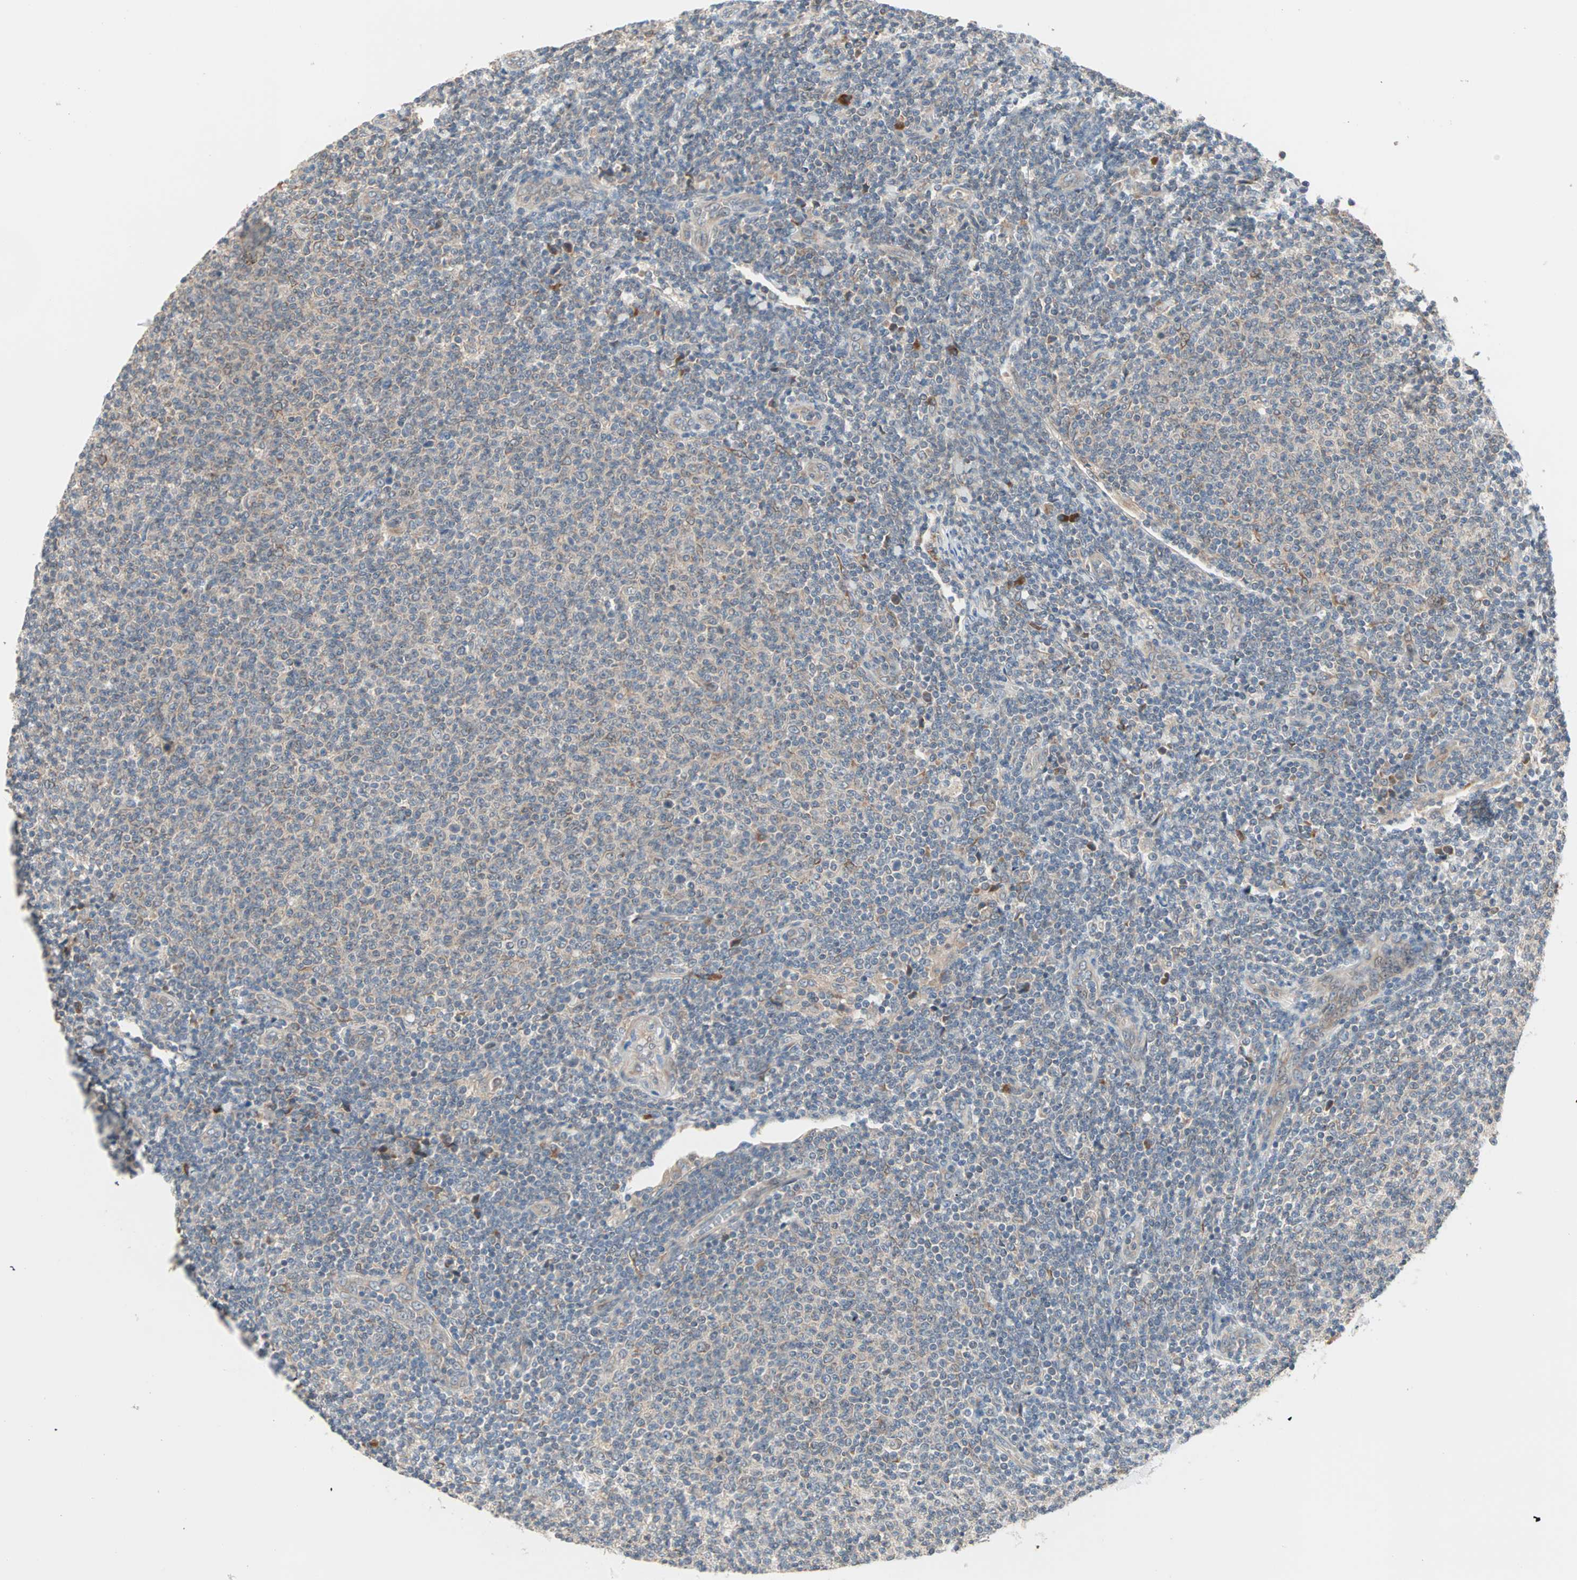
{"staining": {"intensity": "weak", "quantity": "<25%", "location": "cytoplasmic/membranous"}, "tissue": "lymphoma", "cell_type": "Tumor cells", "image_type": "cancer", "snomed": [{"axis": "morphology", "description": "Malignant lymphoma, non-Hodgkin's type, Low grade"}, {"axis": "topography", "description": "Lymph node"}], "caption": "The photomicrograph displays no staining of tumor cells in low-grade malignant lymphoma, non-Hodgkin's type.", "gene": "SAR1A", "patient": {"sex": "male", "age": 66}}